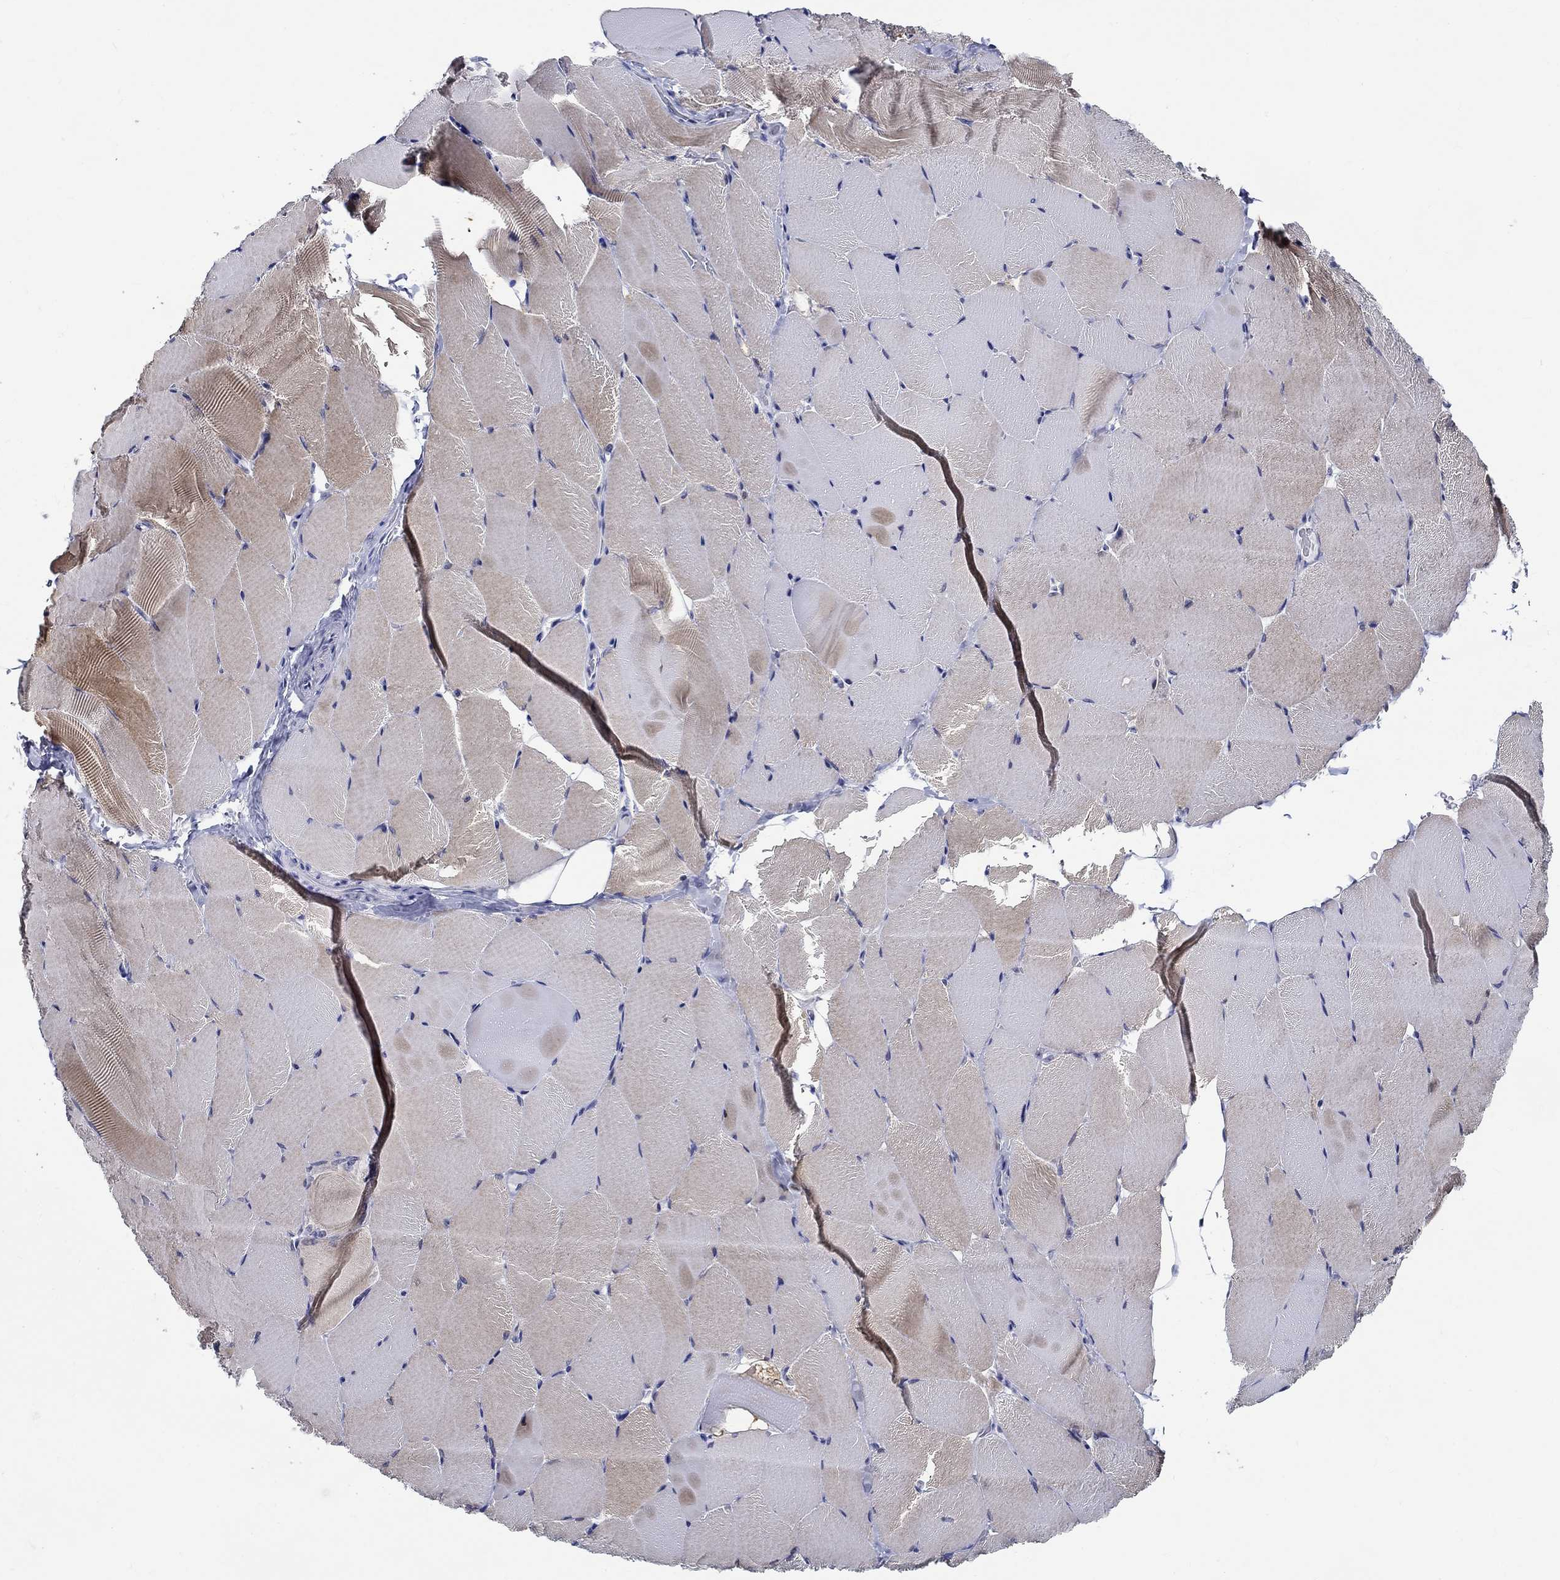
{"staining": {"intensity": "weak", "quantity": "25%-75%", "location": "cytoplasmic/membranous"}, "tissue": "skeletal muscle", "cell_type": "Myocytes", "image_type": "normal", "snomed": [{"axis": "morphology", "description": "Normal tissue, NOS"}, {"axis": "topography", "description": "Skeletal muscle"}], "caption": "The image demonstrates immunohistochemical staining of benign skeletal muscle. There is weak cytoplasmic/membranous expression is identified in about 25%-75% of myocytes. (DAB = brown stain, brightfield microscopy at high magnification).", "gene": "CRYGS", "patient": {"sex": "female", "age": 37}}